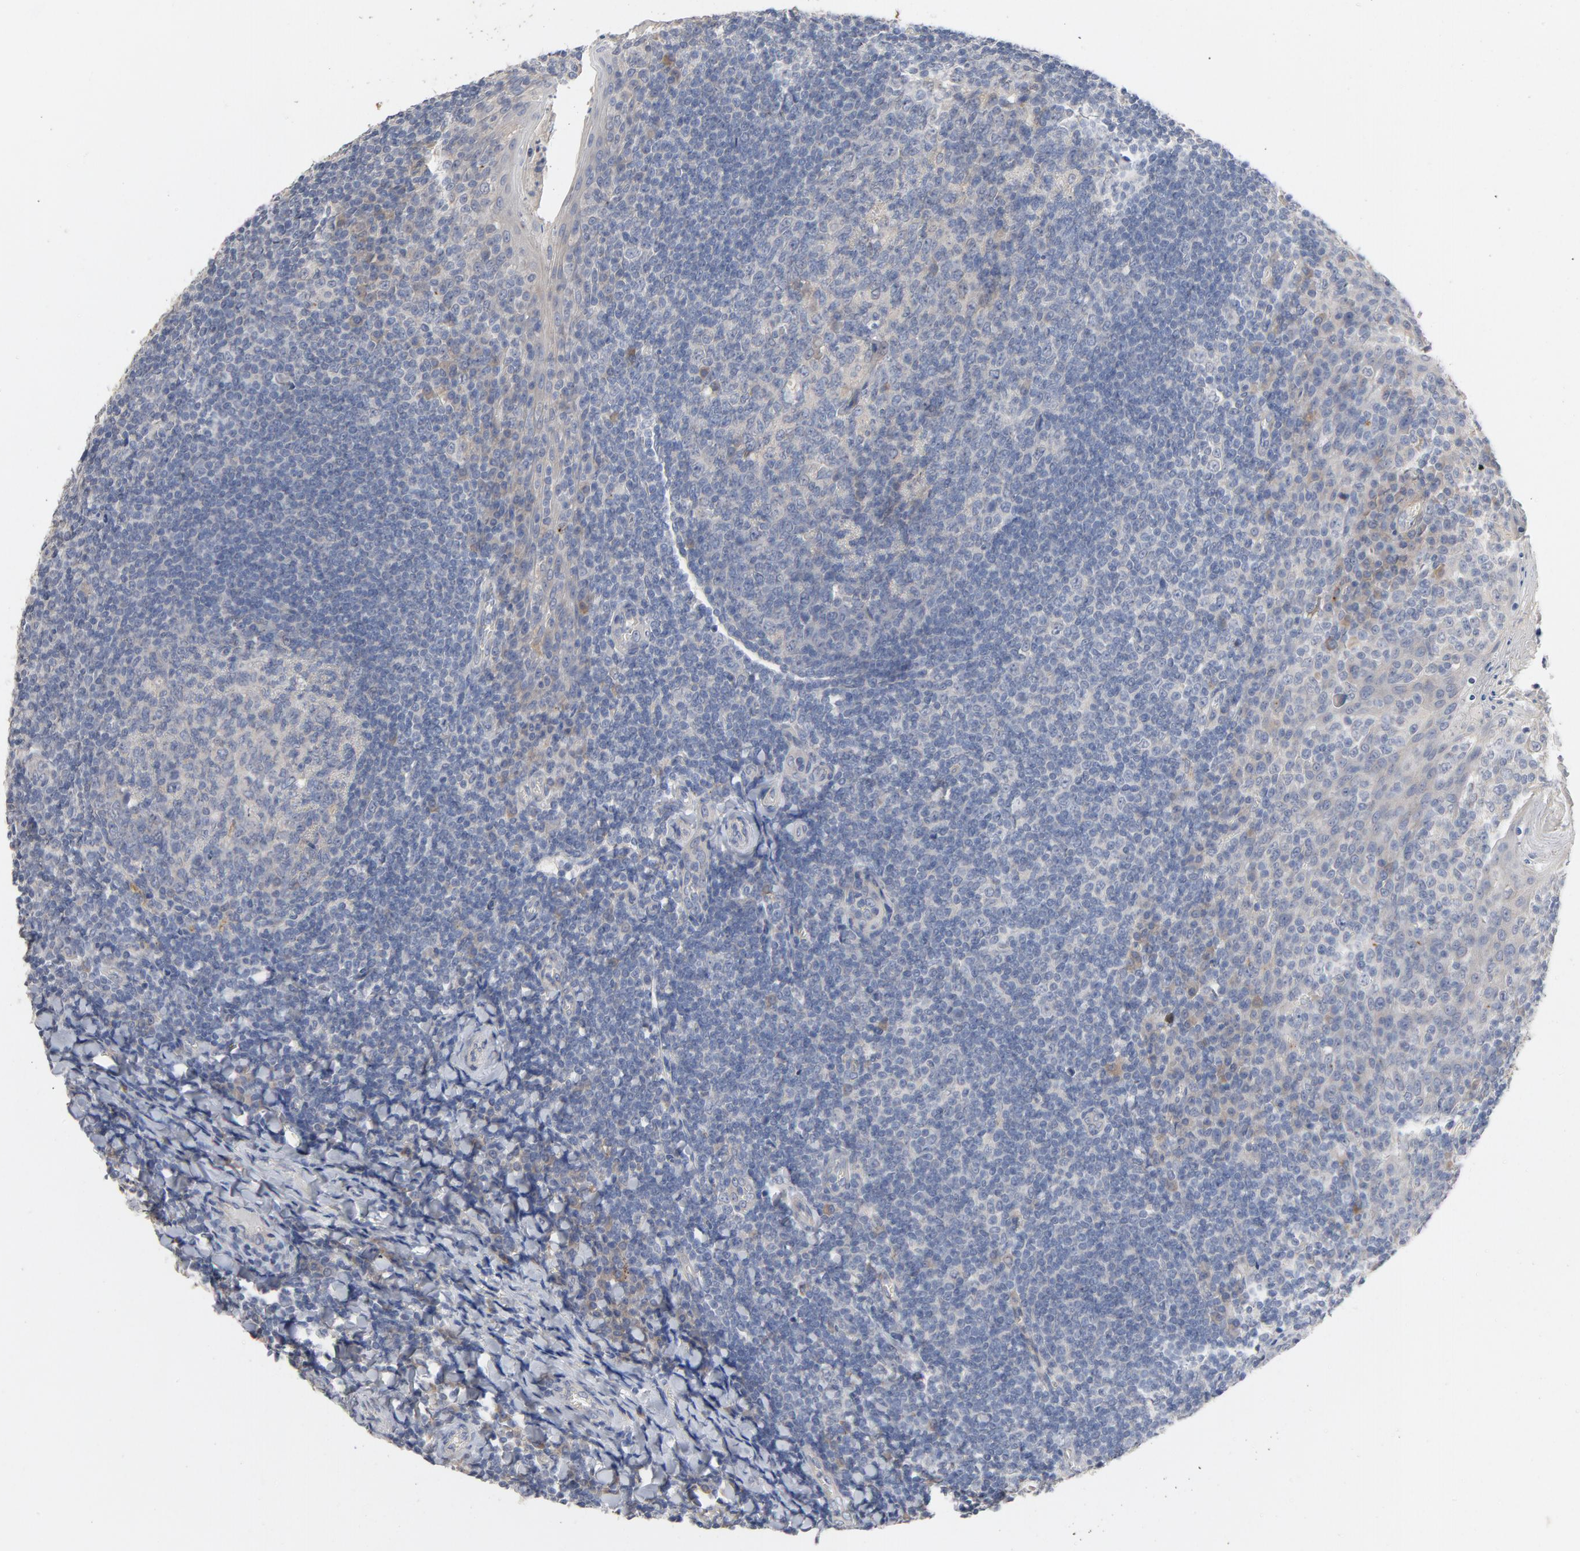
{"staining": {"intensity": "weak", "quantity": "25%-75%", "location": "cytoplasmic/membranous"}, "tissue": "tonsil", "cell_type": "Germinal center cells", "image_type": "normal", "snomed": [{"axis": "morphology", "description": "Normal tissue, NOS"}, {"axis": "topography", "description": "Tonsil"}], "caption": "A low amount of weak cytoplasmic/membranous expression is appreciated in about 25%-75% of germinal center cells in unremarkable tonsil. (DAB (3,3'-diaminobenzidine) IHC, brown staining for protein, blue staining for nuclei).", "gene": "CCDC134", "patient": {"sex": "male", "age": 31}}